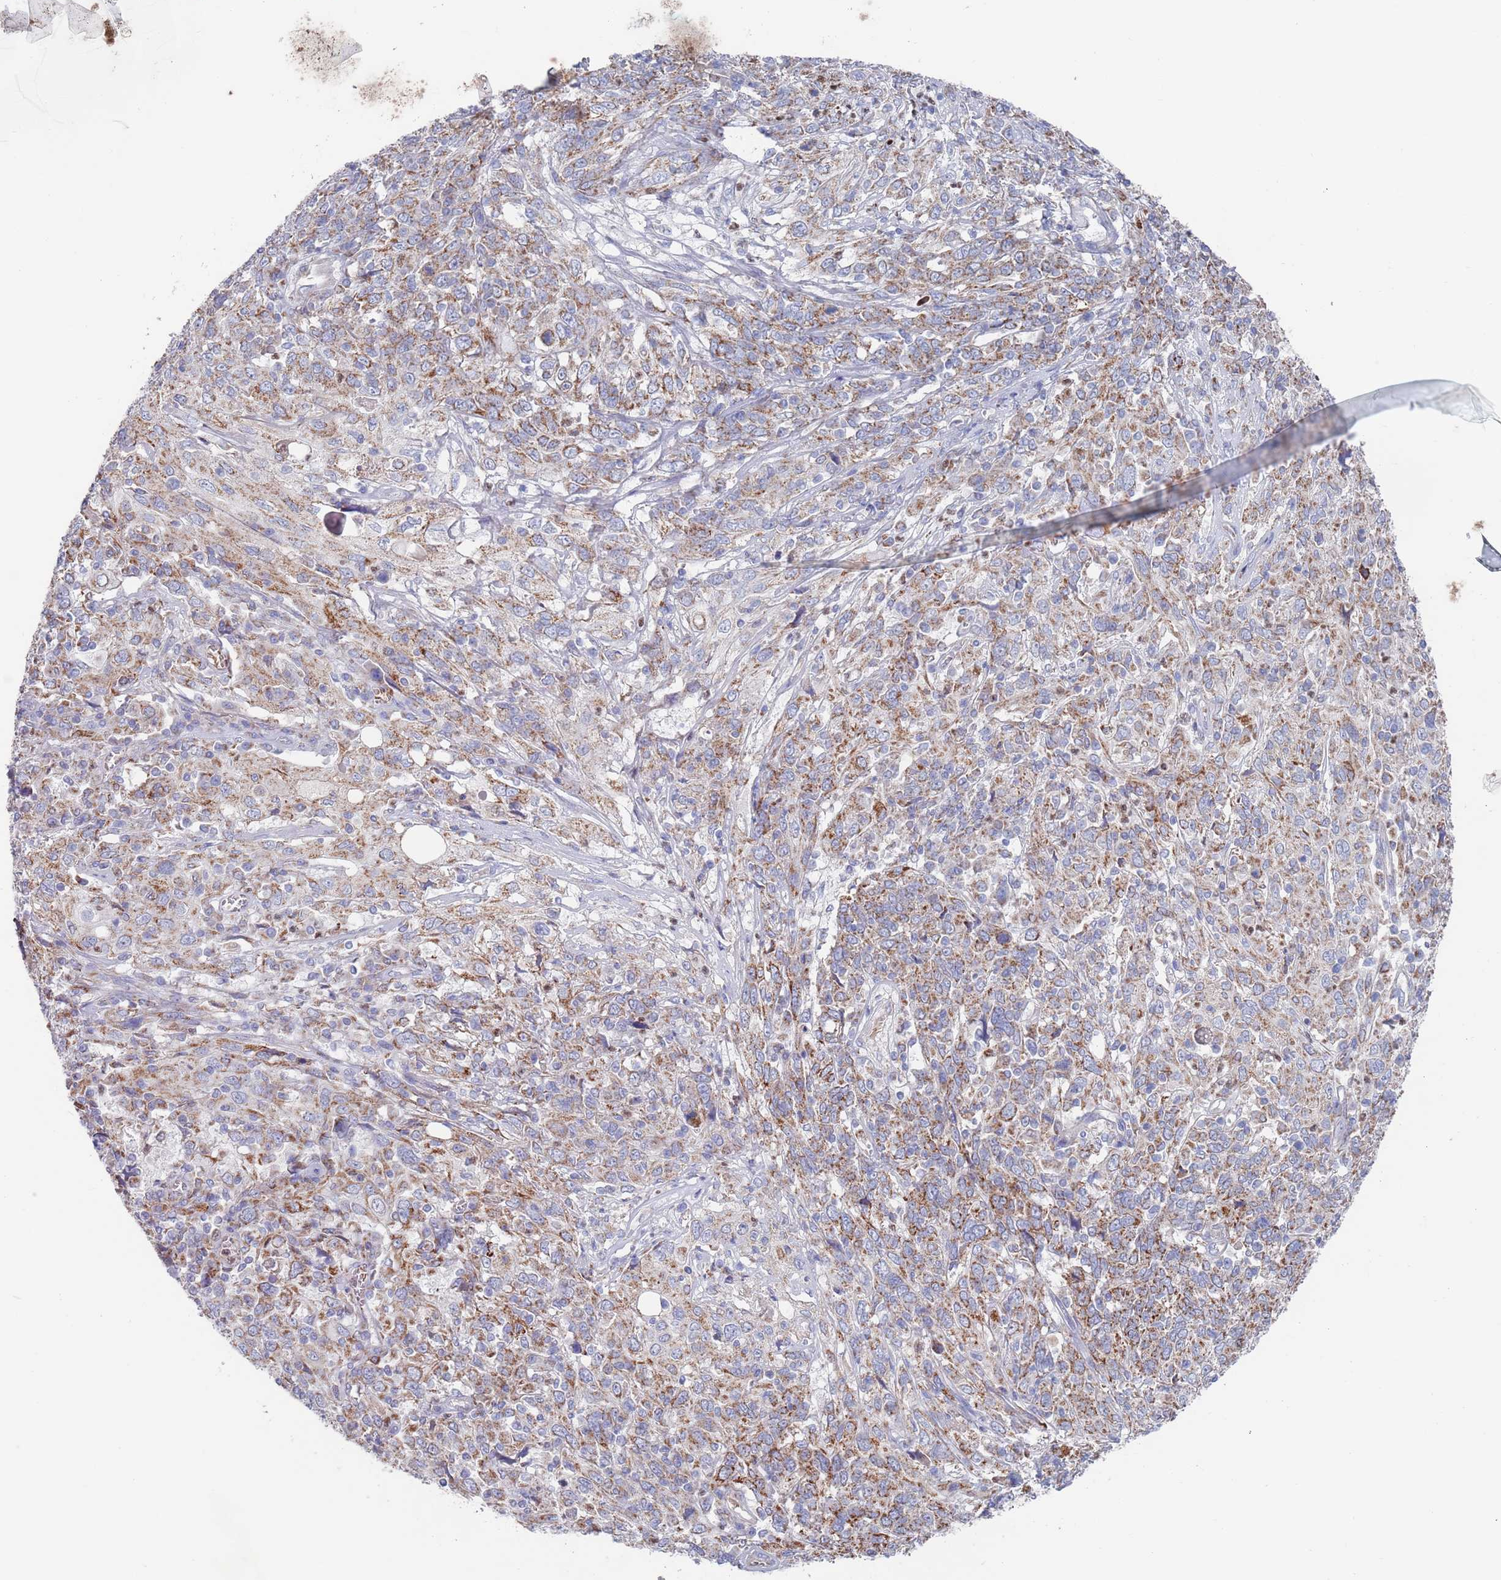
{"staining": {"intensity": "moderate", "quantity": ">75%", "location": "cytoplasmic/membranous"}, "tissue": "cervical cancer", "cell_type": "Tumor cells", "image_type": "cancer", "snomed": [{"axis": "morphology", "description": "Squamous cell carcinoma, NOS"}, {"axis": "topography", "description": "Cervix"}], "caption": "IHC image of neoplastic tissue: human cervical cancer (squamous cell carcinoma) stained using immunohistochemistry (IHC) demonstrates medium levels of moderate protein expression localized specifically in the cytoplasmic/membranous of tumor cells, appearing as a cytoplasmic/membranous brown color.", "gene": "CHCHD6", "patient": {"sex": "female", "age": 46}}